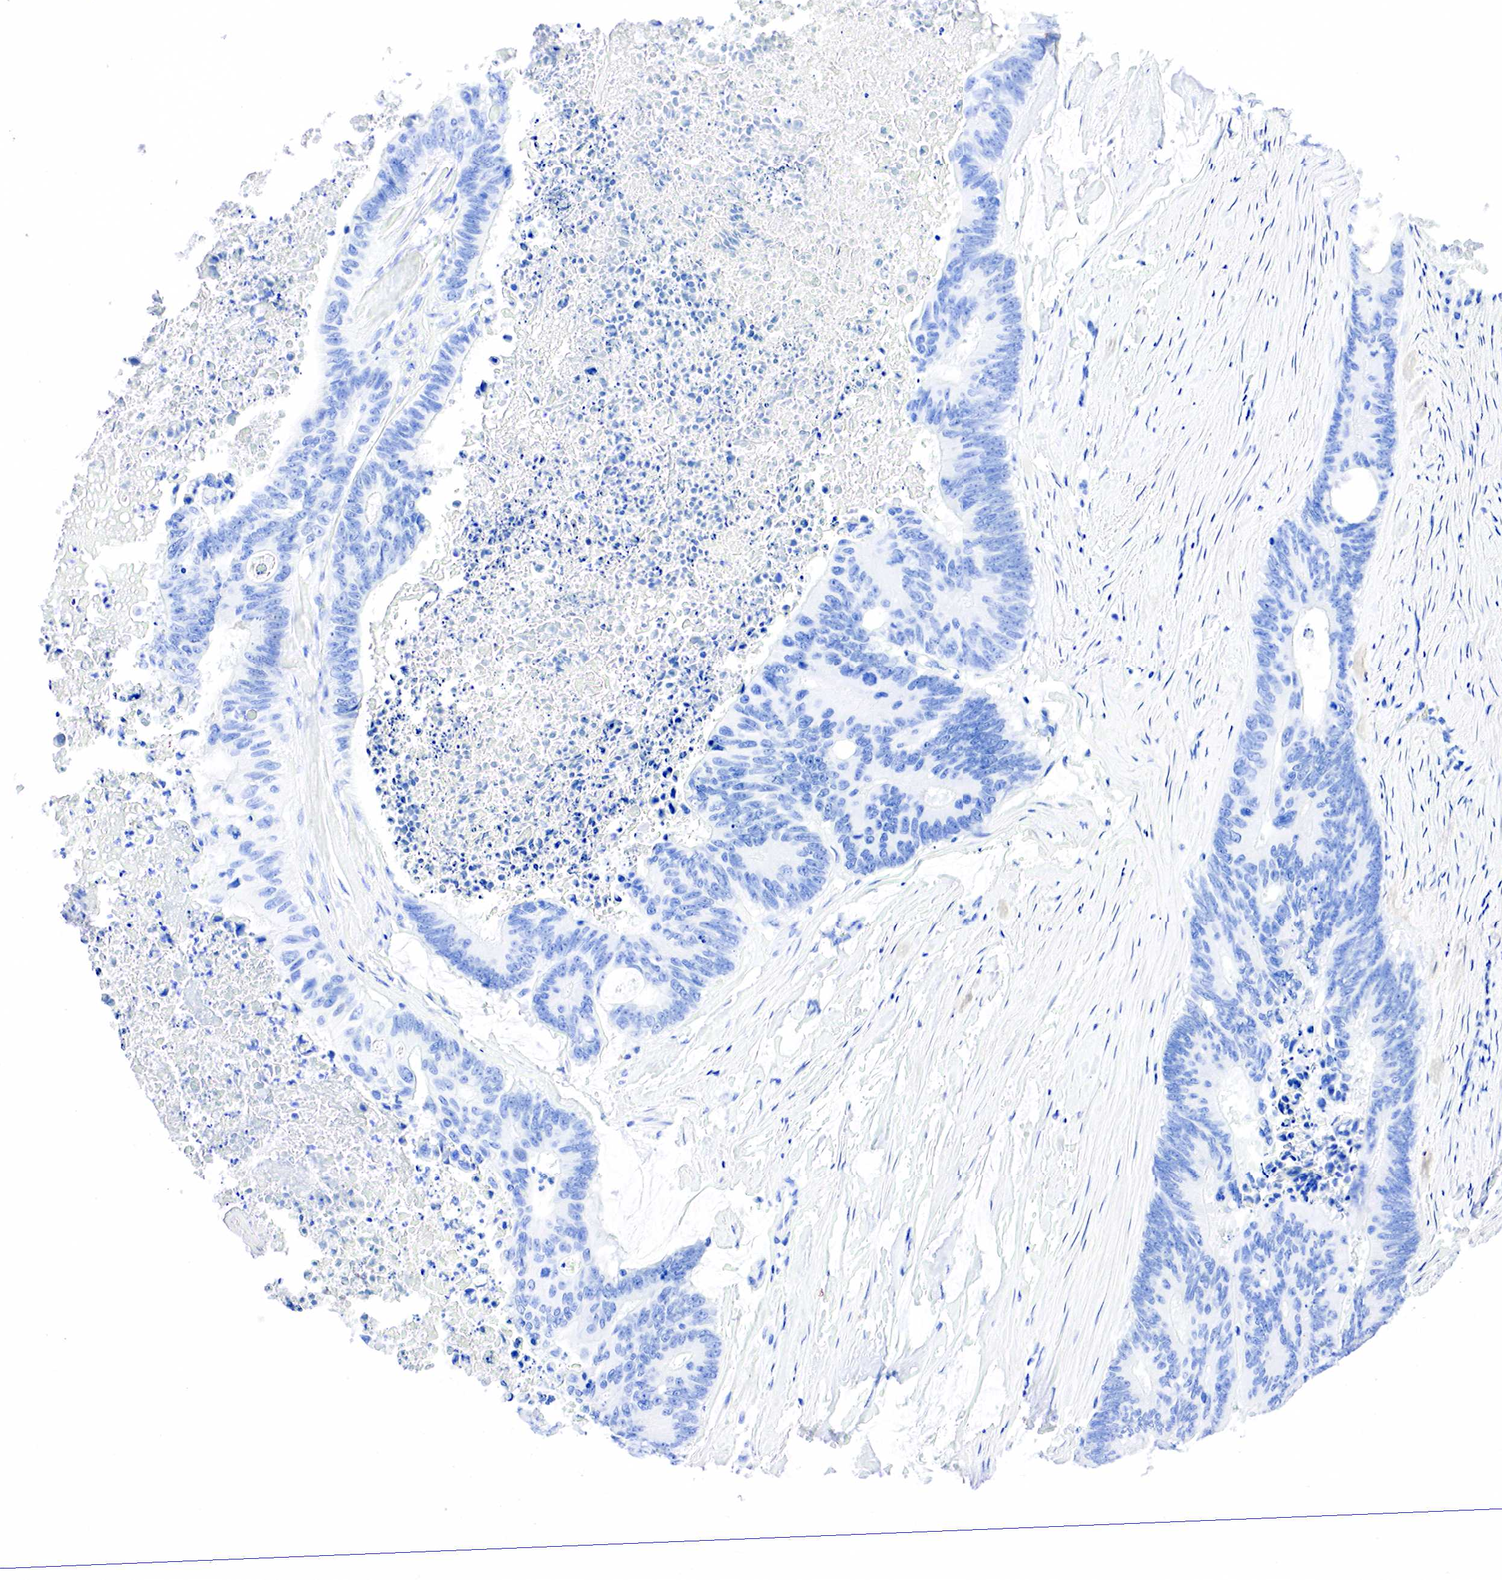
{"staining": {"intensity": "negative", "quantity": "none", "location": "none"}, "tissue": "colorectal cancer", "cell_type": "Tumor cells", "image_type": "cancer", "snomed": [{"axis": "morphology", "description": "Adenocarcinoma, NOS"}, {"axis": "topography", "description": "Colon"}], "caption": "A high-resolution micrograph shows immunohistochemistry (IHC) staining of colorectal cancer, which displays no significant staining in tumor cells. Nuclei are stained in blue.", "gene": "PTH", "patient": {"sex": "male", "age": 65}}